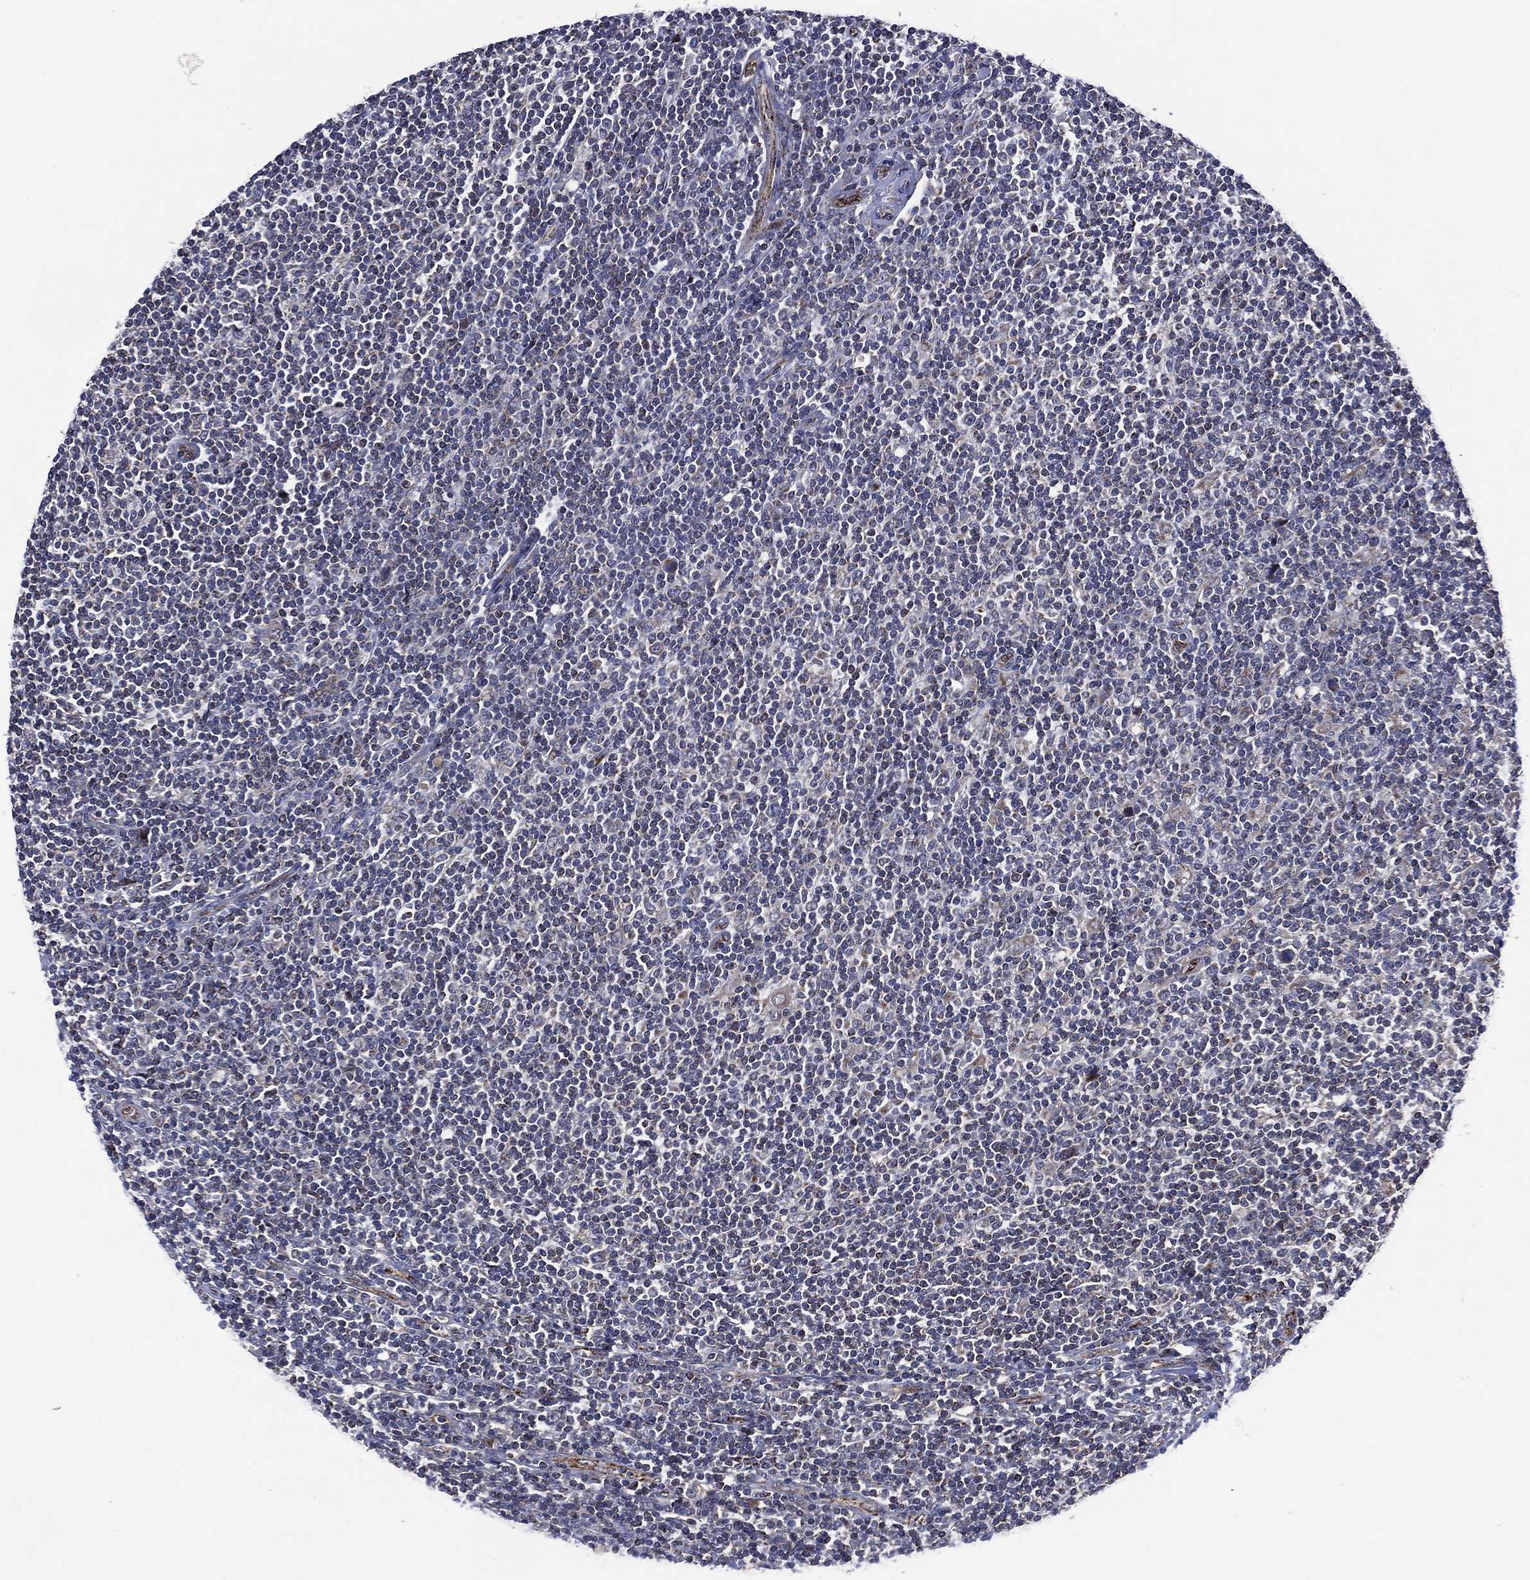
{"staining": {"intensity": "moderate", "quantity": "<25%", "location": "cytoplasmic/membranous"}, "tissue": "lymphoma", "cell_type": "Tumor cells", "image_type": "cancer", "snomed": [{"axis": "morphology", "description": "Hodgkin's disease, NOS"}, {"axis": "topography", "description": "Lymph node"}], "caption": "Lymphoma was stained to show a protein in brown. There is low levels of moderate cytoplasmic/membranous expression in about <25% of tumor cells.", "gene": "HTD2", "patient": {"sex": "male", "age": 40}}